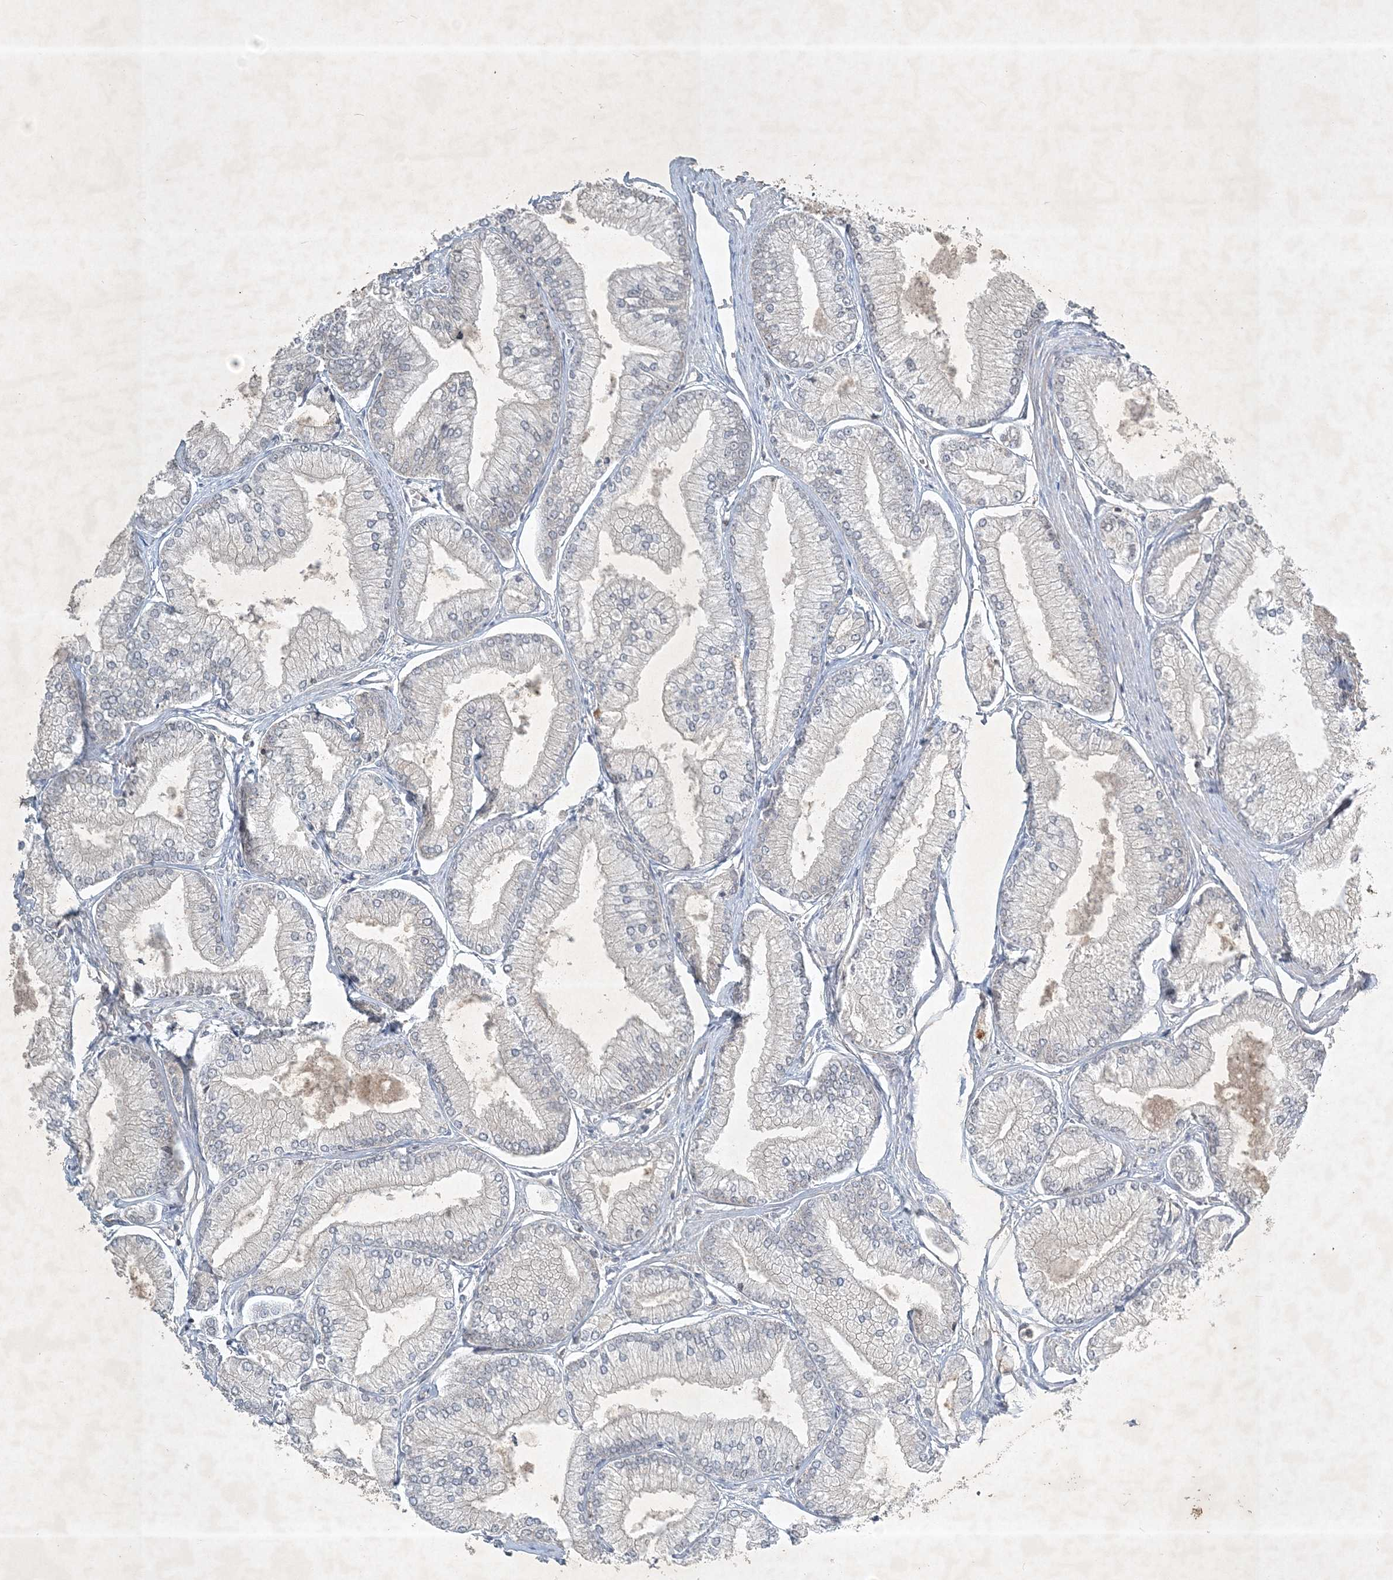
{"staining": {"intensity": "negative", "quantity": "none", "location": "none"}, "tissue": "prostate cancer", "cell_type": "Tumor cells", "image_type": "cancer", "snomed": [{"axis": "morphology", "description": "Adenocarcinoma, Low grade"}, {"axis": "topography", "description": "Prostate"}], "caption": "Human prostate cancer stained for a protein using immunohistochemistry displays no expression in tumor cells.", "gene": "TNFAIP6", "patient": {"sex": "male", "age": 52}}